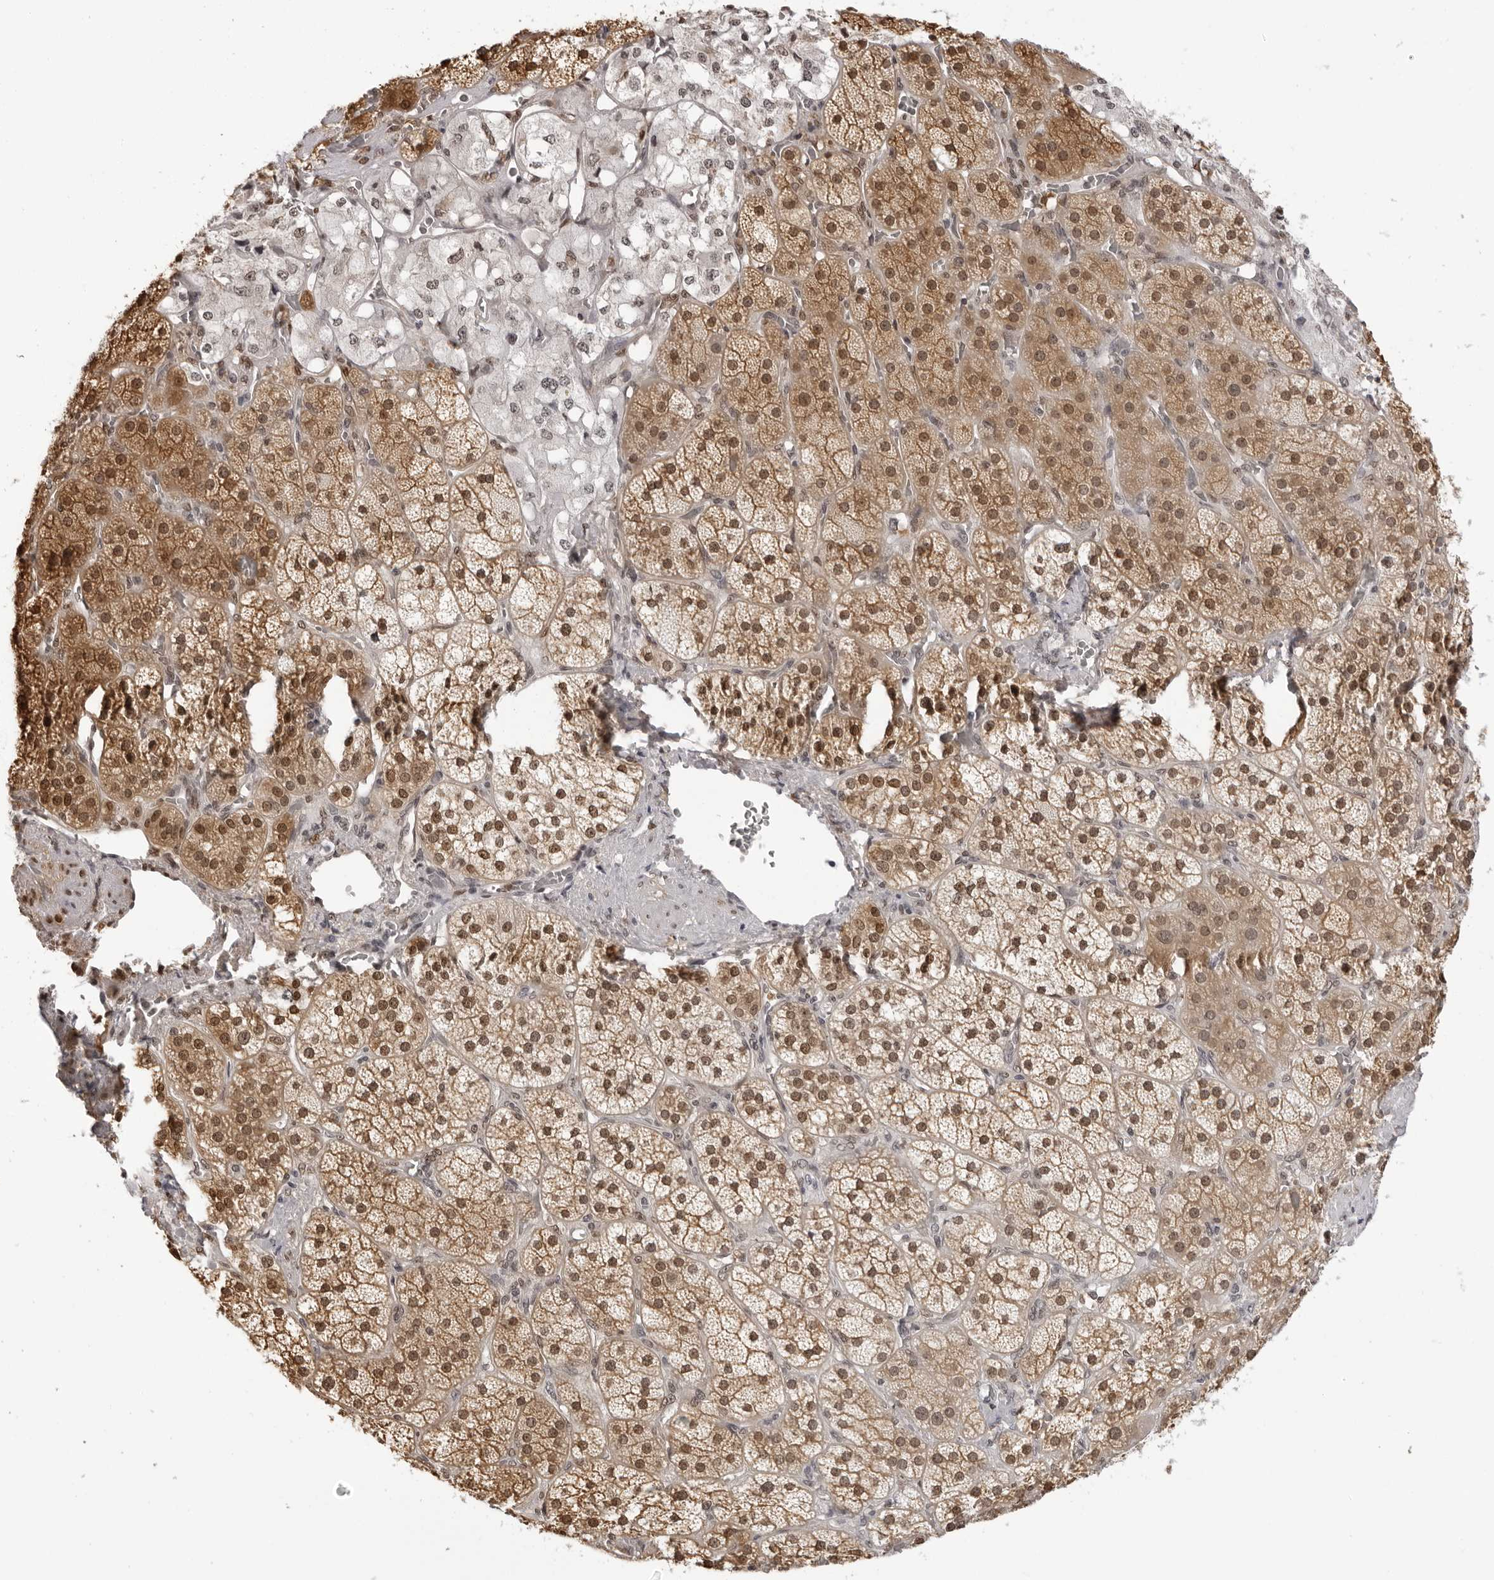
{"staining": {"intensity": "moderate", "quantity": ">75%", "location": "cytoplasmic/membranous,nuclear"}, "tissue": "adrenal gland", "cell_type": "Glandular cells", "image_type": "normal", "snomed": [{"axis": "morphology", "description": "Normal tissue, NOS"}, {"axis": "topography", "description": "Adrenal gland"}], "caption": "Brown immunohistochemical staining in benign human adrenal gland exhibits moderate cytoplasmic/membranous,nuclear positivity in approximately >75% of glandular cells.", "gene": "HSPA4", "patient": {"sex": "male", "age": 57}}